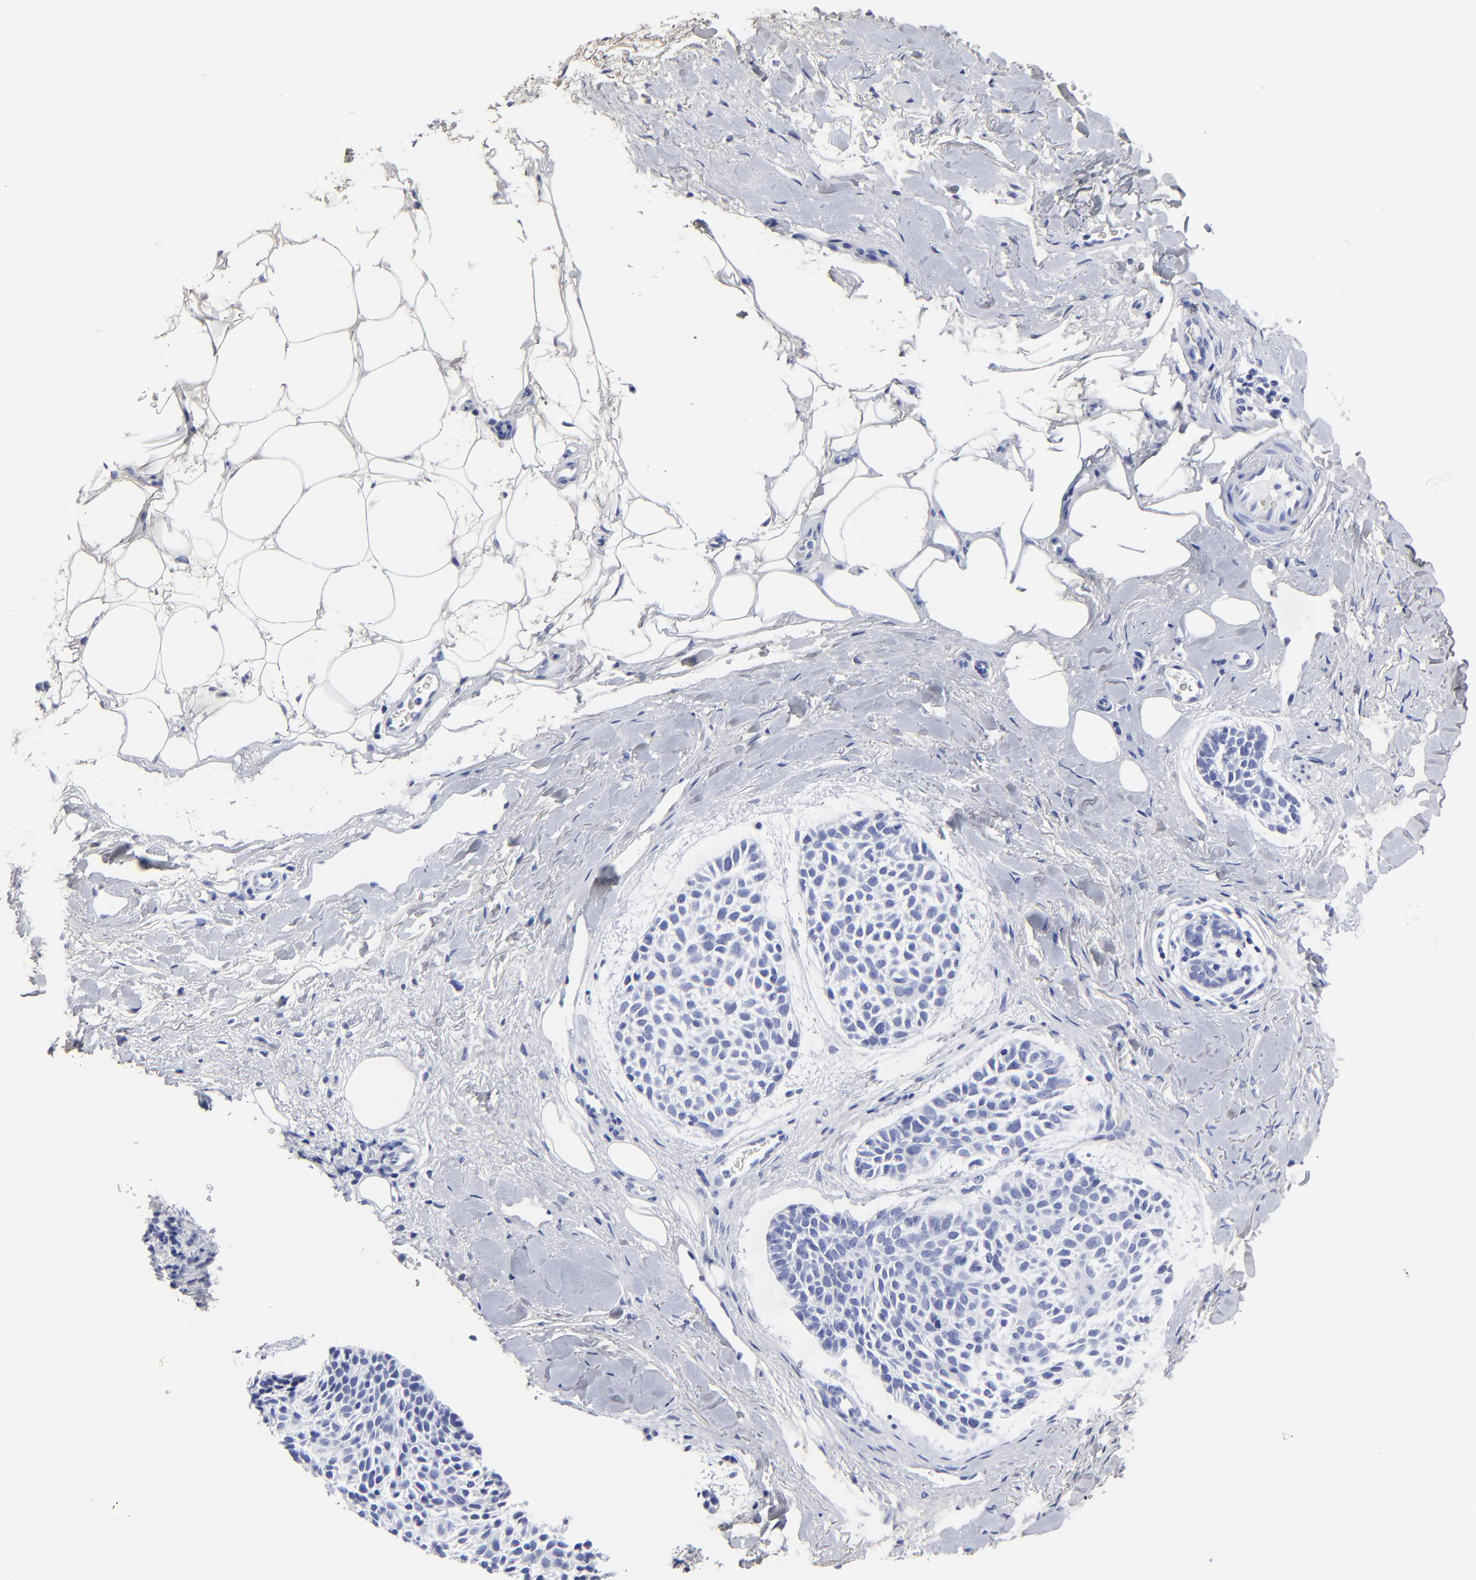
{"staining": {"intensity": "negative", "quantity": "none", "location": "none"}, "tissue": "skin cancer", "cell_type": "Tumor cells", "image_type": "cancer", "snomed": [{"axis": "morphology", "description": "Normal tissue, NOS"}, {"axis": "morphology", "description": "Basal cell carcinoma"}, {"axis": "topography", "description": "Skin"}], "caption": "Image shows no significant protein positivity in tumor cells of skin basal cell carcinoma. Brightfield microscopy of IHC stained with DAB (brown) and hematoxylin (blue), captured at high magnification.", "gene": "DCN", "patient": {"sex": "female", "age": 70}}